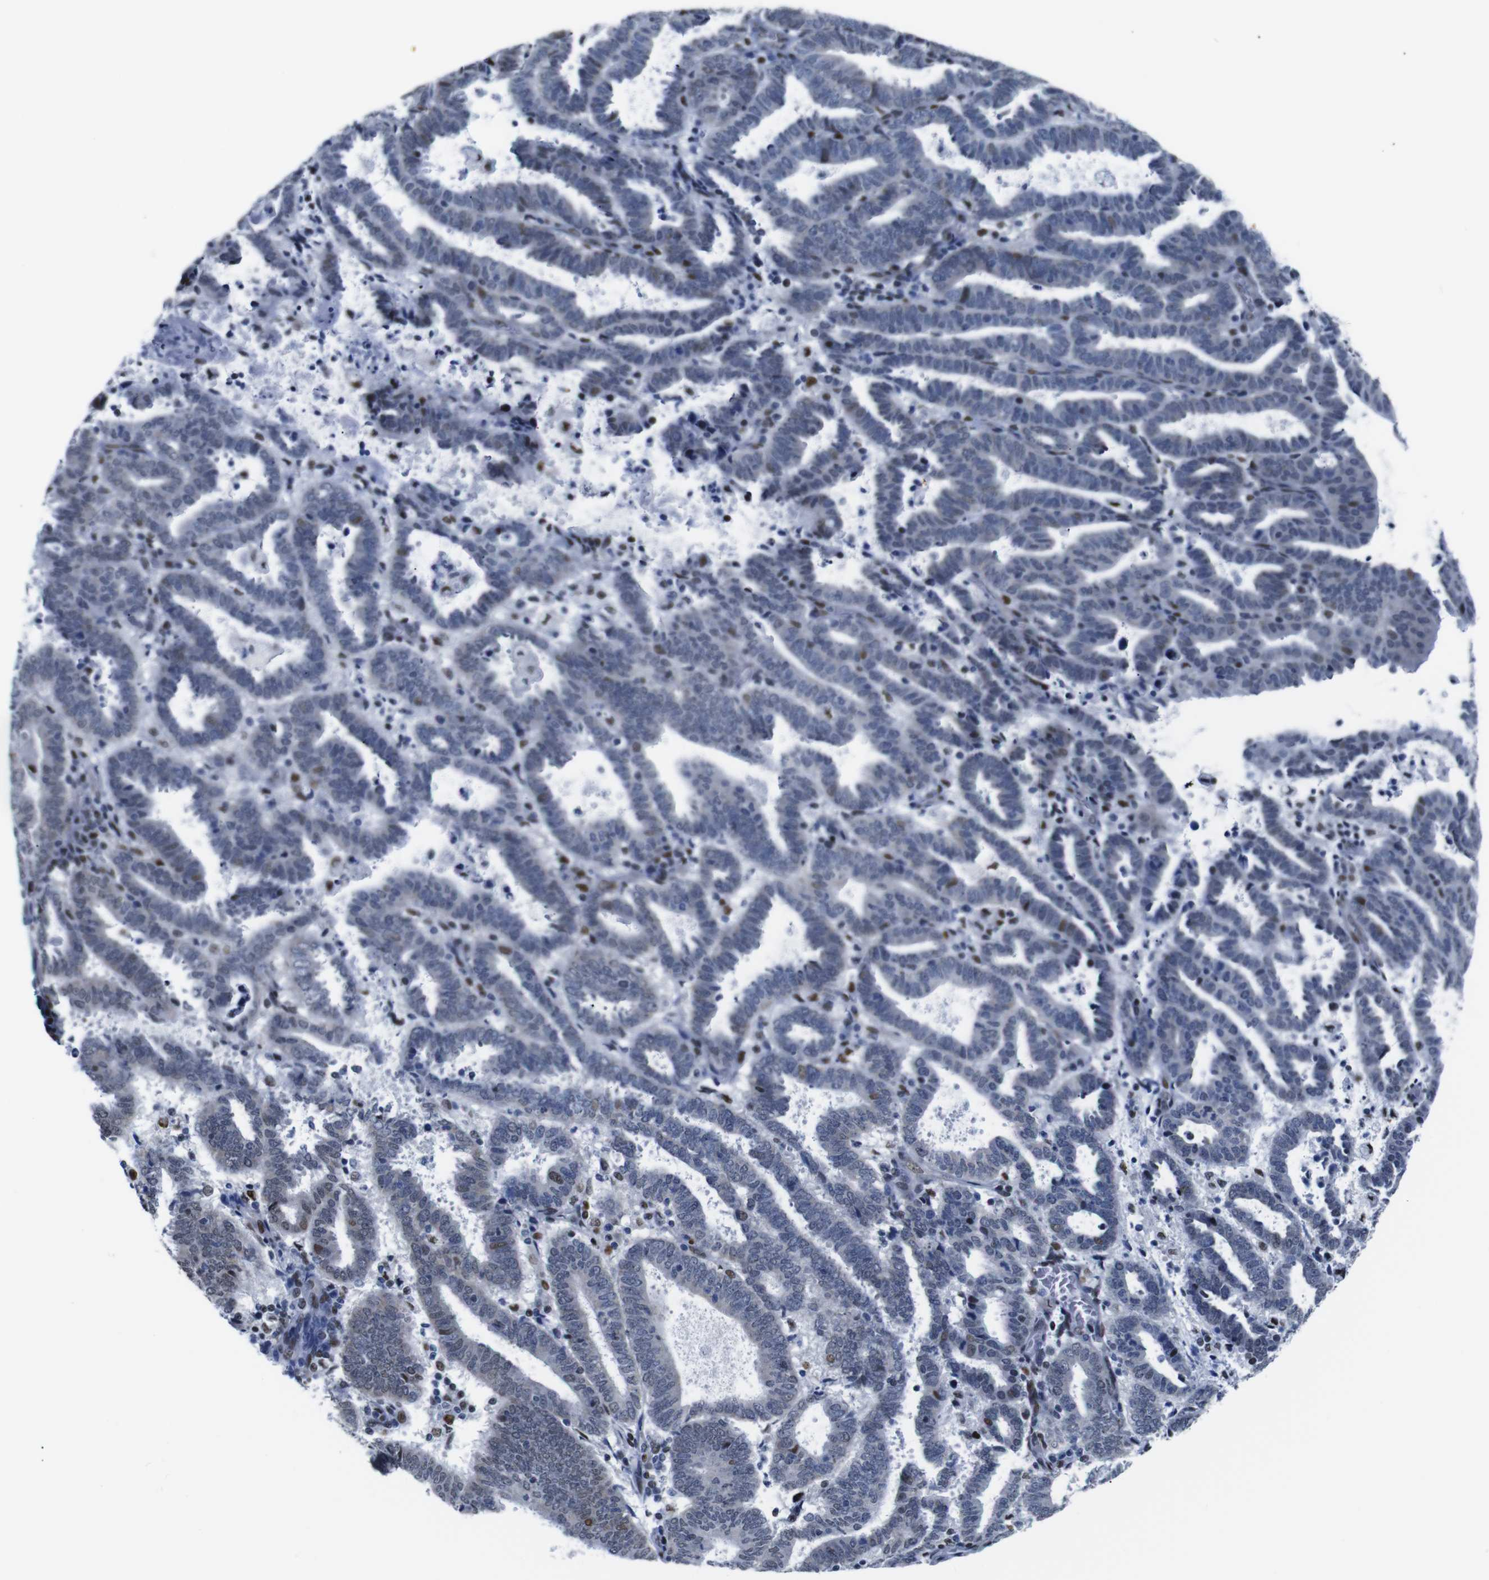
{"staining": {"intensity": "moderate", "quantity": "<25%", "location": "nuclear"}, "tissue": "endometrial cancer", "cell_type": "Tumor cells", "image_type": "cancer", "snomed": [{"axis": "morphology", "description": "Adenocarcinoma, NOS"}, {"axis": "topography", "description": "Uterus"}], "caption": "An IHC photomicrograph of neoplastic tissue is shown. Protein staining in brown labels moderate nuclear positivity in adenocarcinoma (endometrial) within tumor cells. Immunohistochemistry (ihc) stains the protein of interest in brown and the nuclei are stained blue.", "gene": "GATA6", "patient": {"sex": "female", "age": 83}}